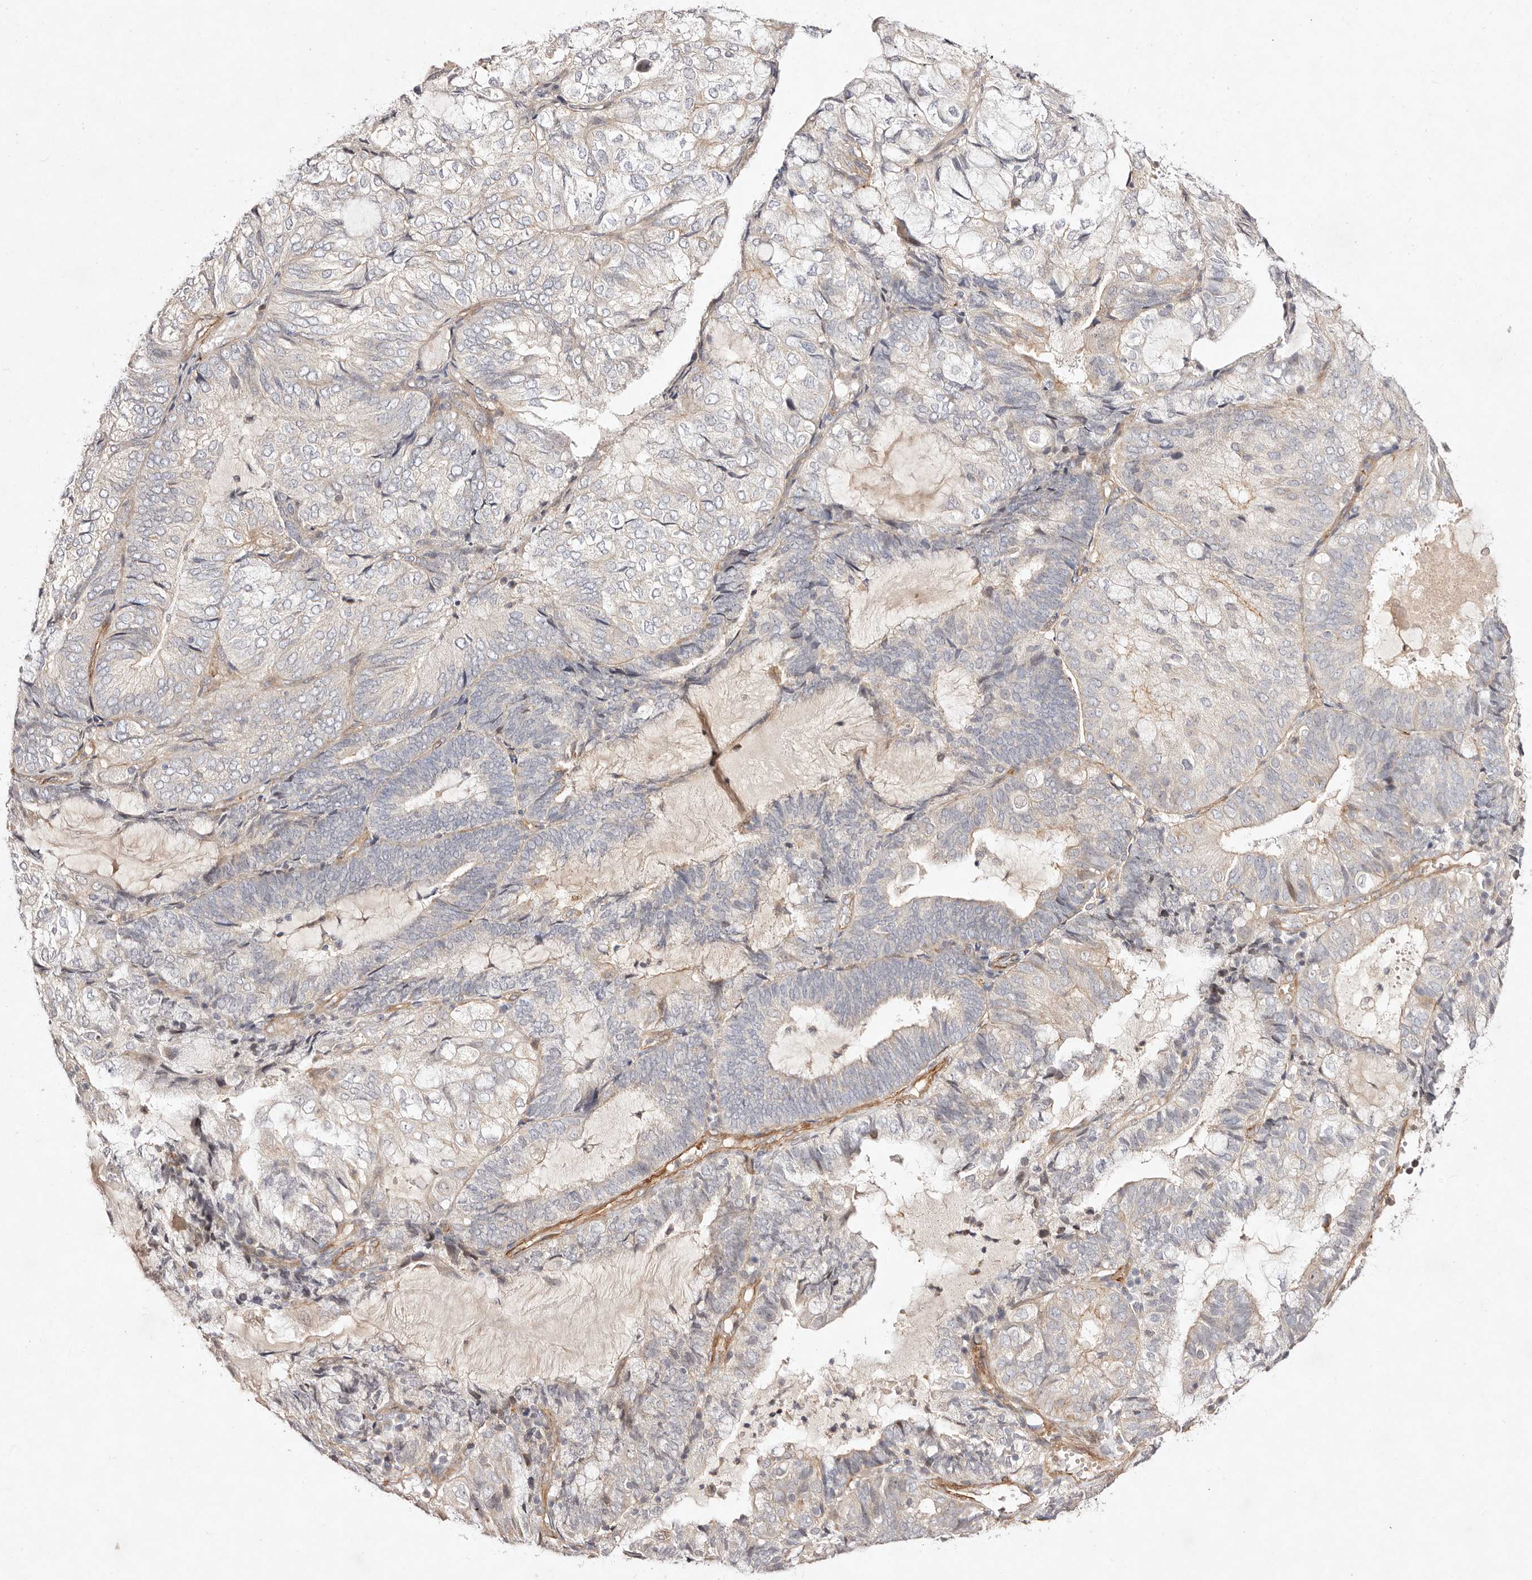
{"staining": {"intensity": "negative", "quantity": "none", "location": "none"}, "tissue": "endometrial cancer", "cell_type": "Tumor cells", "image_type": "cancer", "snomed": [{"axis": "morphology", "description": "Adenocarcinoma, NOS"}, {"axis": "topography", "description": "Endometrium"}], "caption": "IHC of human endometrial adenocarcinoma shows no staining in tumor cells.", "gene": "MTMR11", "patient": {"sex": "female", "age": 81}}